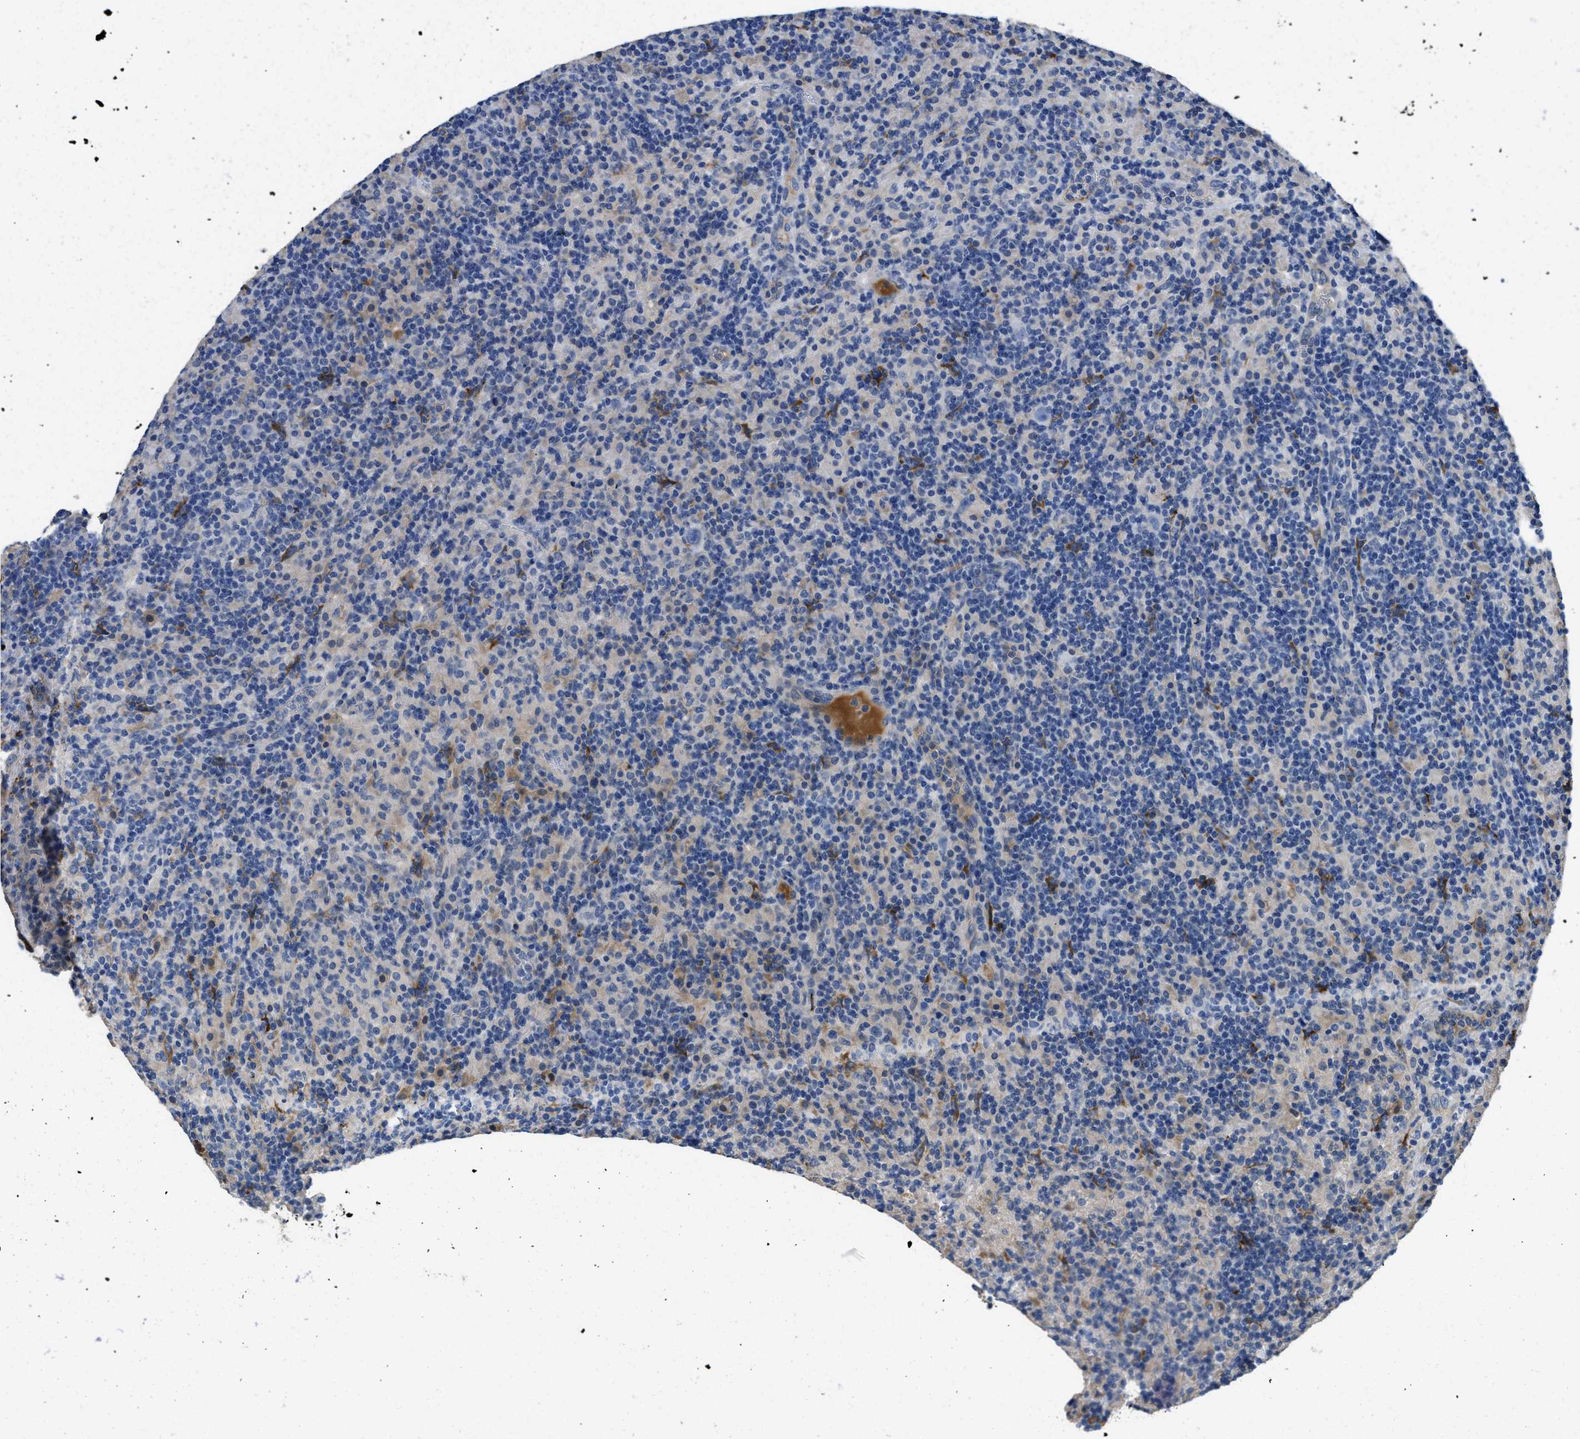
{"staining": {"intensity": "weak", "quantity": "<25%", "location": "cytoplasmic/membranous"}, "tissue": "lymphoma", "cell_type": "Tumor cells", "image_type": "cancer", "snomed": [{"axis": "morphology", "description": "Hodgkin's disease, NOS"}, {"axis": "topography", "description": "Lymph node"}], "caption": "Photomicrograph shows no significant protein staining in tumor cells of lymphoma.", "gene": "C1S", "patient": {"sex": "male", "age": 70}}